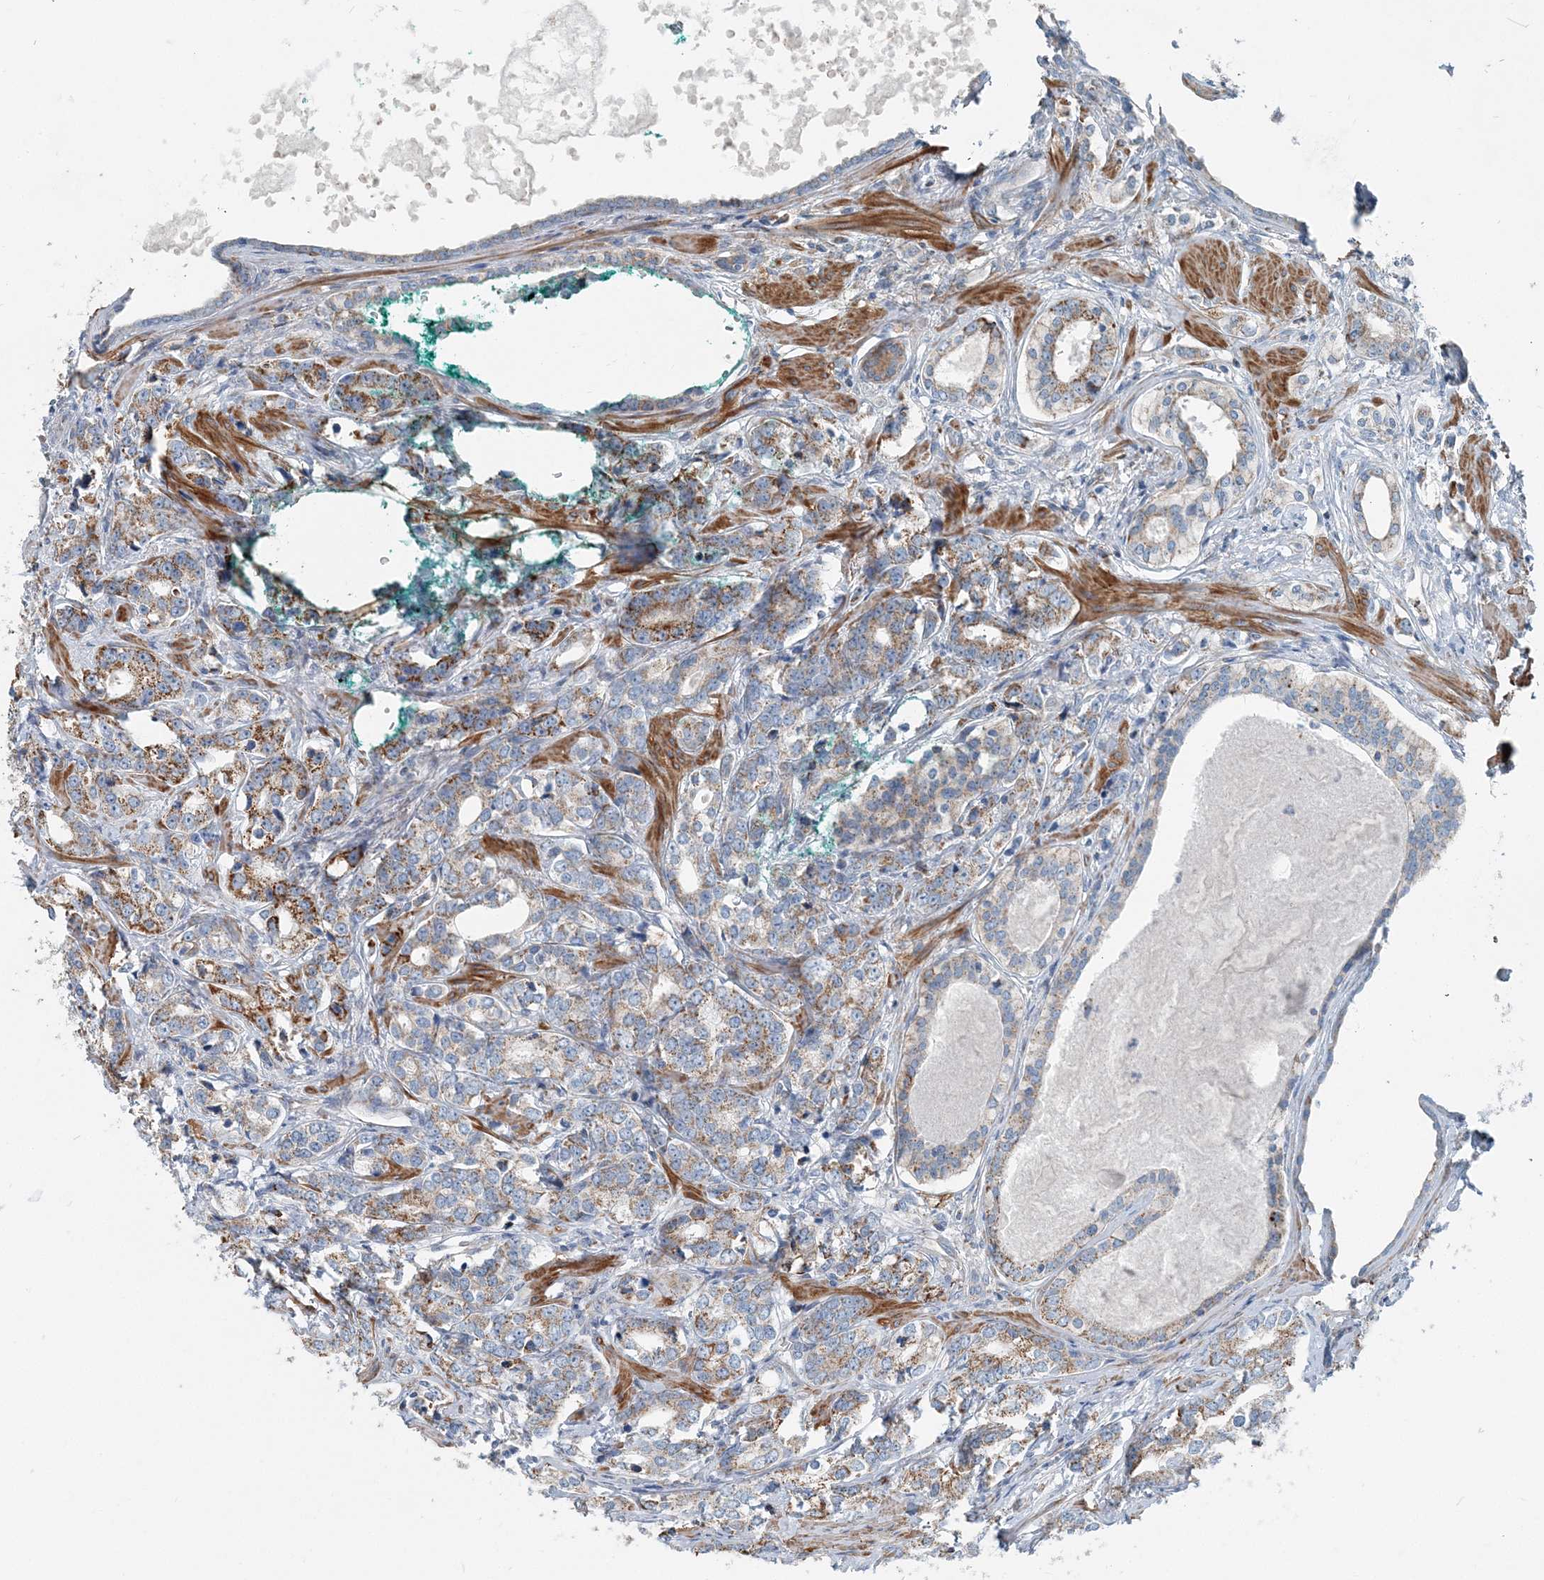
{"staining": {"intensity": "strong", "quantity": "25%-75%", "location": "cytoplasmic/membranous"}, "tissue": "prostate cancer", "cell_type": "Tumor cells", "image_type": "cancer", "snomed": [{"axis": "morphology", "description": "Adenocarcinoma, High grade"}, {"axis": "topography", "description": "Prostate"}], "caption": "Strong cytoplasmic/membranous staining is seen in about 25%-75% of tumor cells in prostate high-grade adenocarcinoma.", "gene": "INTU", "patient": {"sex": "male", "age": 62}}